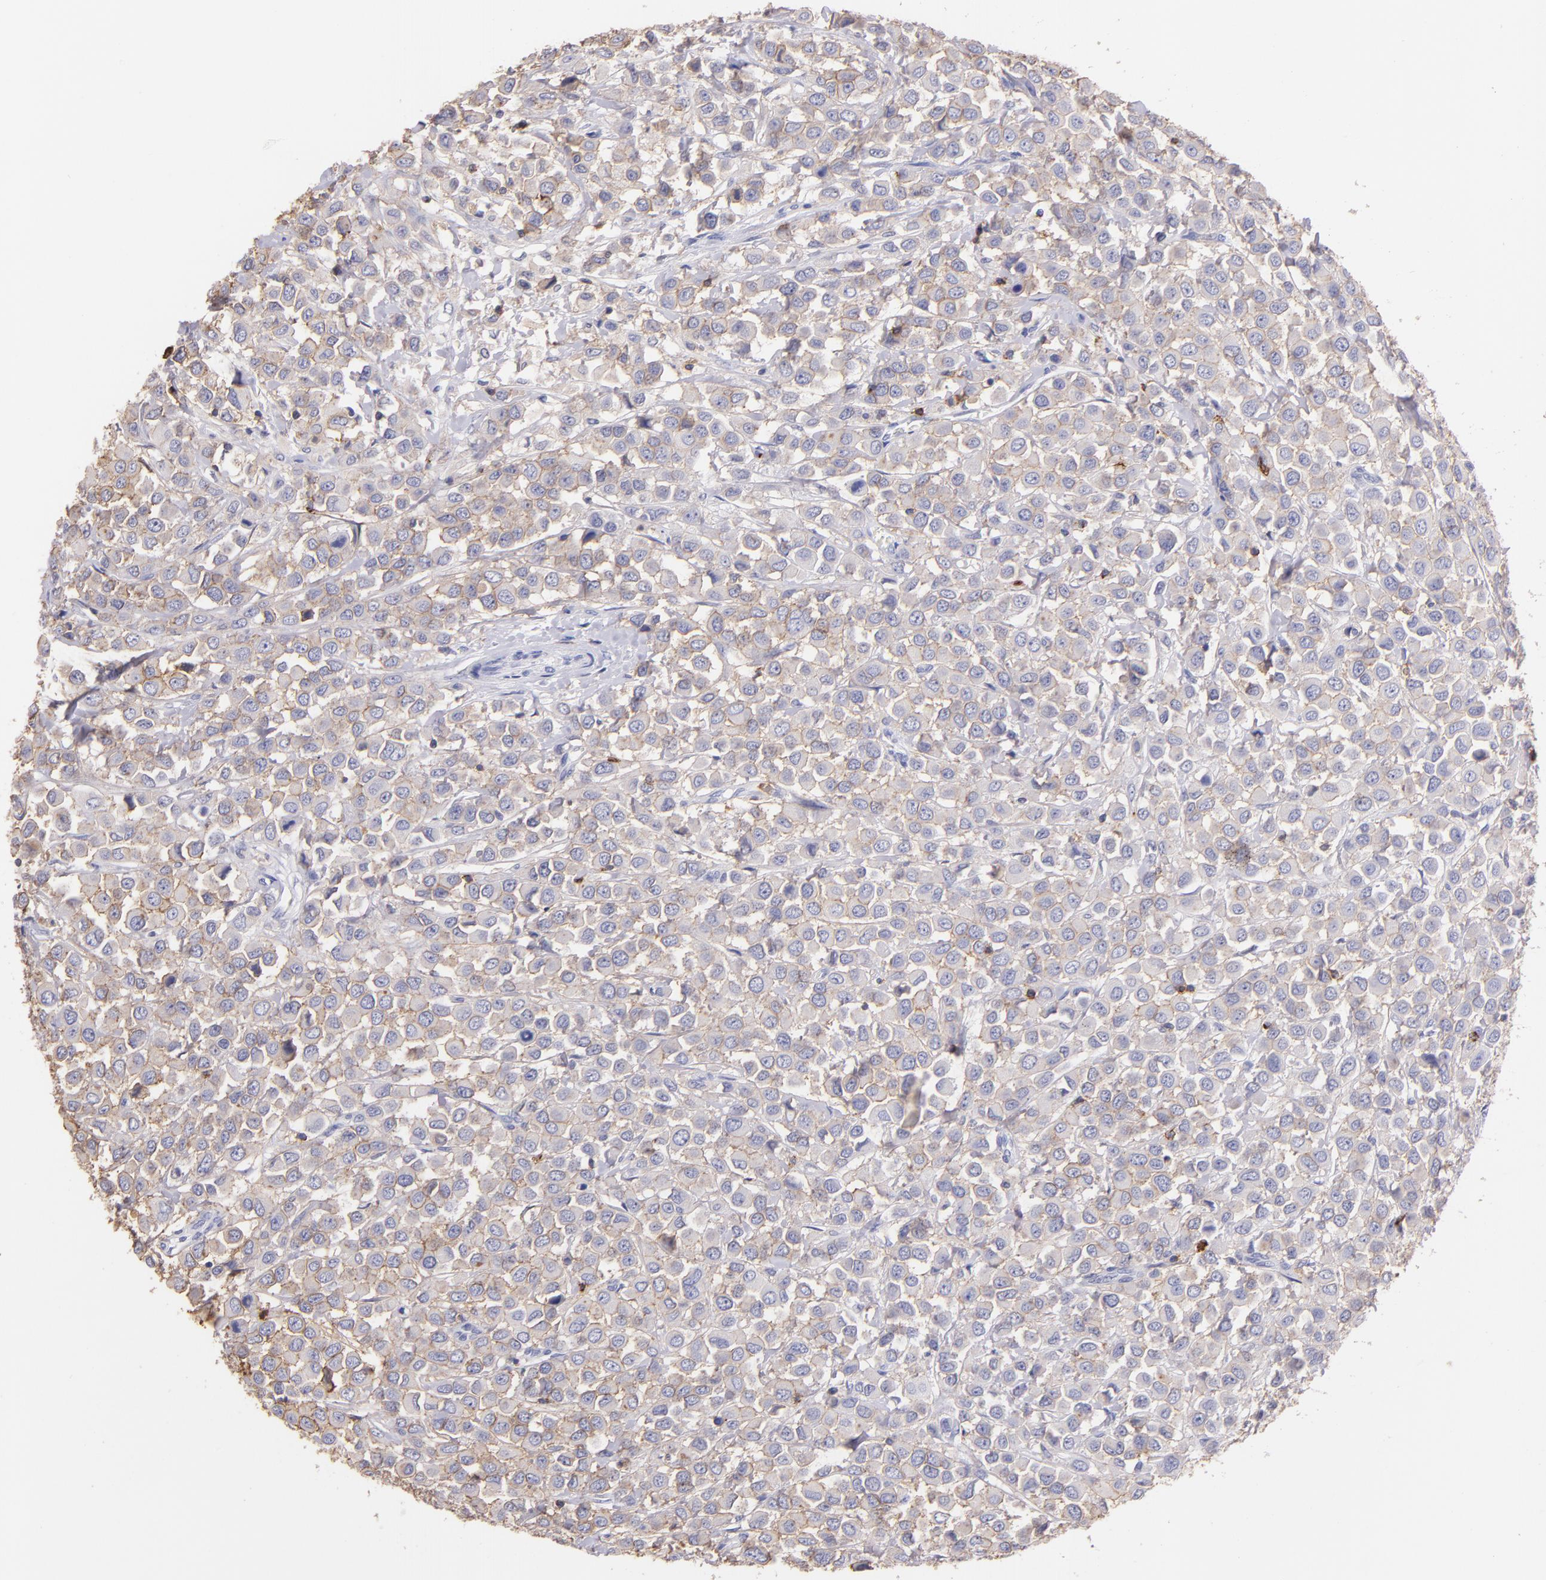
{"staining": {"intensity": "weak", "quantity": ">75%", "location": "cytoplasmic/membranous"}, "tissue": "breast cancer", "cell_type": "Tumor cells", "image_type": "cancer", "snomed": [{"axis": "morphology", "description": "Duct carcinoma"}, {"axis": "topography", "description": "Breast"}], "caption": "Immunohistochemistry of human breast cancer (intraductal carcinoma) displays low levels of weak cytoplasmic/membranous positivity in approximately >75% of tumor cells. Using DAB (brown) and hematoxylin (blue) stains, captured at high magnification using brightfield microscopy.", "gene": "SPN", "patient": {"sex": "female", "age": 61}}